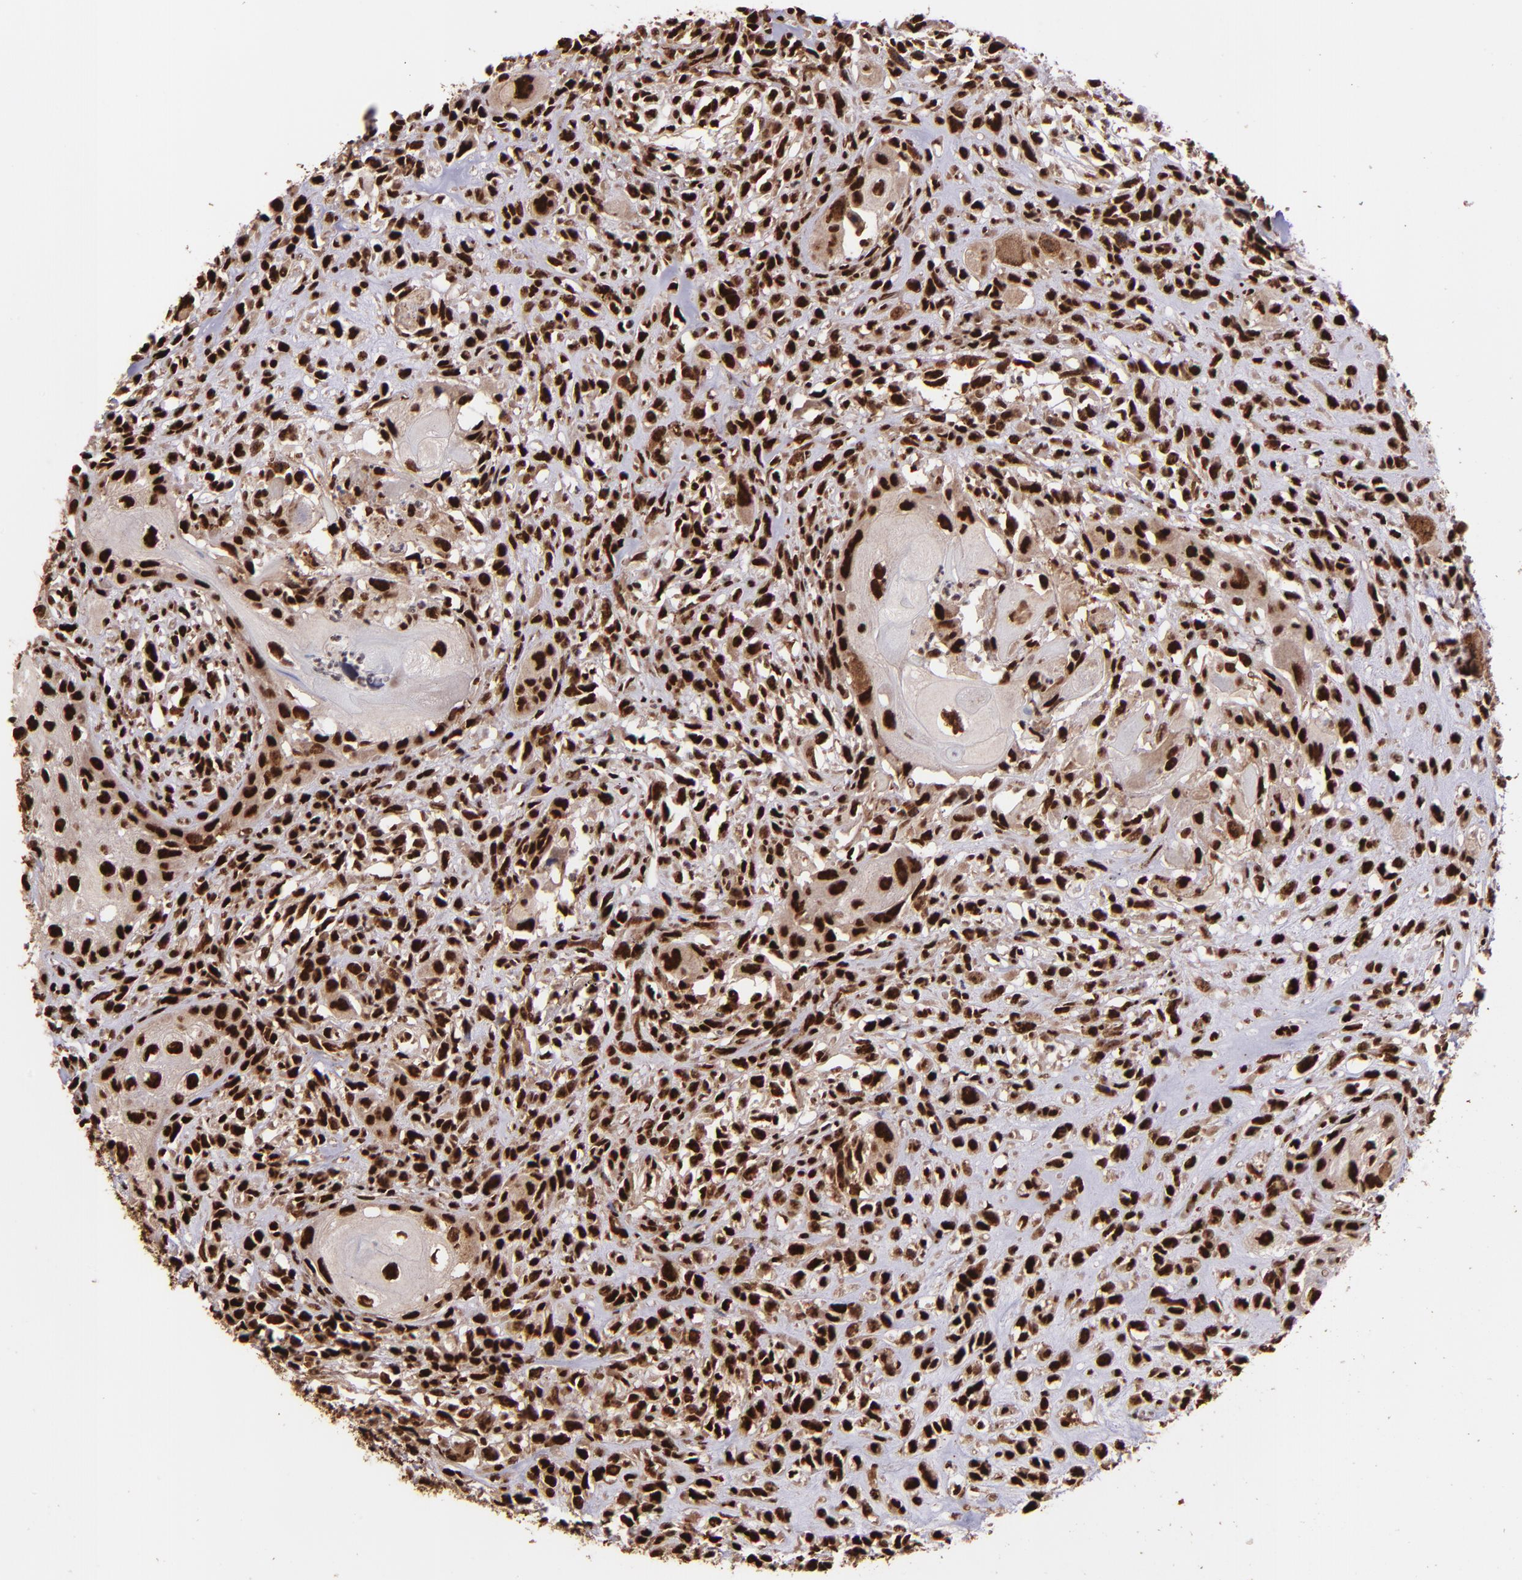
{"staining": {"intensity": "strong", "quantity": ">75%", "location": "nuclear"}, "tissue": "head and neck cancer", "cell_type": "Tumor cells", "image_type": "cancer", "snomed": [{"axis": "morphology", "description": "Neoplasm, malignant, NOS"}, {"axis": "topography", "description": "Salivary gland"}, {"axis": "topography", "description": "Head-Neck"}], "caption": "Head and neck cancer tissue displays strong nuclear positivity in approximately >75% of tumor cells, visualized by immunohistochemistry.", "gene": "PQBP1", "patient": {"sex": "male", "age": 43}}